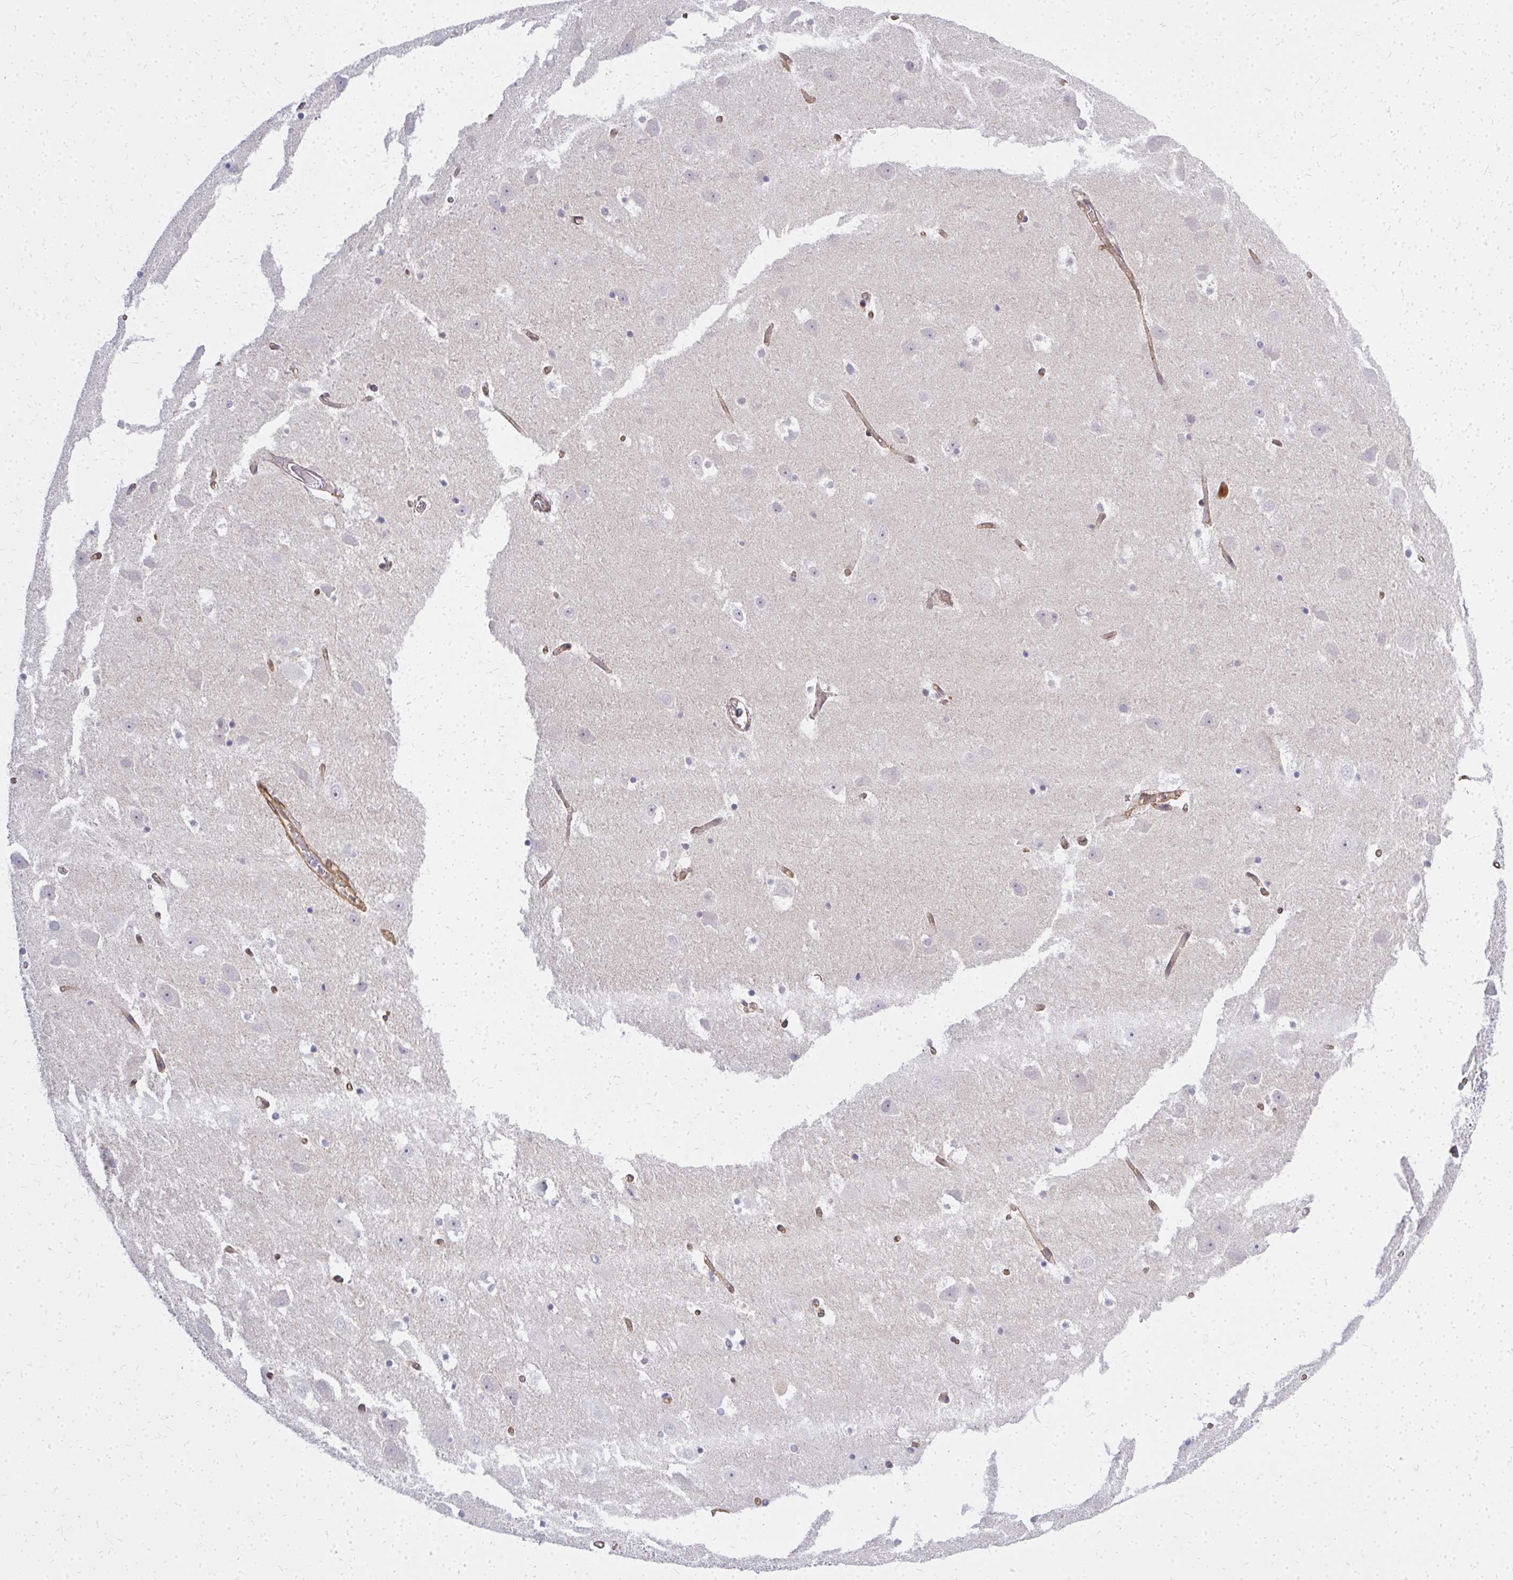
{"staining": {"intensity": "negative", "quantity": "none", "location": "none"}, "tissue": "hippocampus", "cell_type": "Glial cells", "image_type": "normal", "snomed": [{"axis": "morphology", "description": "Normal tissue, NOS"}, {"axis": "topography", "description": "Hippocampus"}], "caption": "Glial cells show no significant positivity in unremarkable hippocampus.", "gene": "ENSG00000258472", "patient": {"sex": "female", "age": 52}}